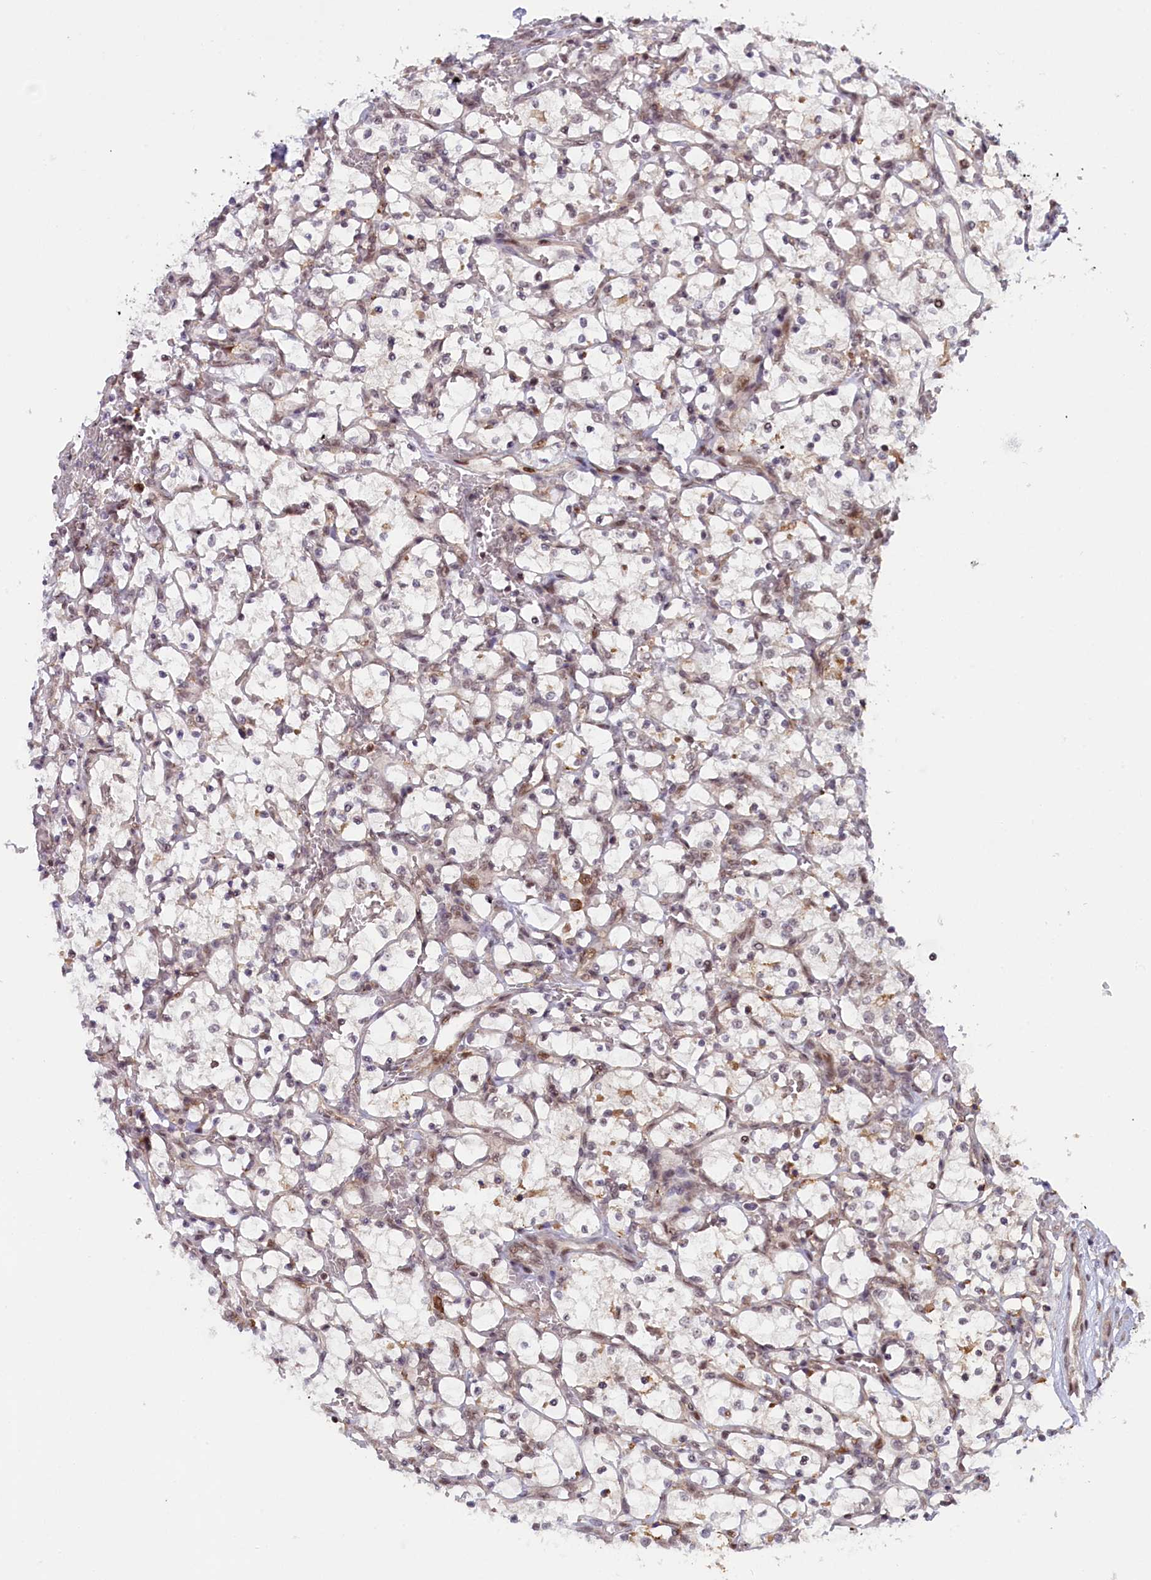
{"staining": {"intensity": "weak", "quantity": "<25%", "location": "nuclear"}, "tissue": "renal cancer", "cell_type": "Tumor cells", "image_type": "cancer", "snomed": [{"axis": "morphology", "description": "Adenocarcinoma, NOS"}, {"axis": "topography", "description": "Kidney"}], "caption": "Immunohistochemistry (IHC) of human adenocarcinoma (renal) reveals no positivity in tumor cells.", "gene": "FCHO1", "patient": {"sex": "female", "age": 69}}